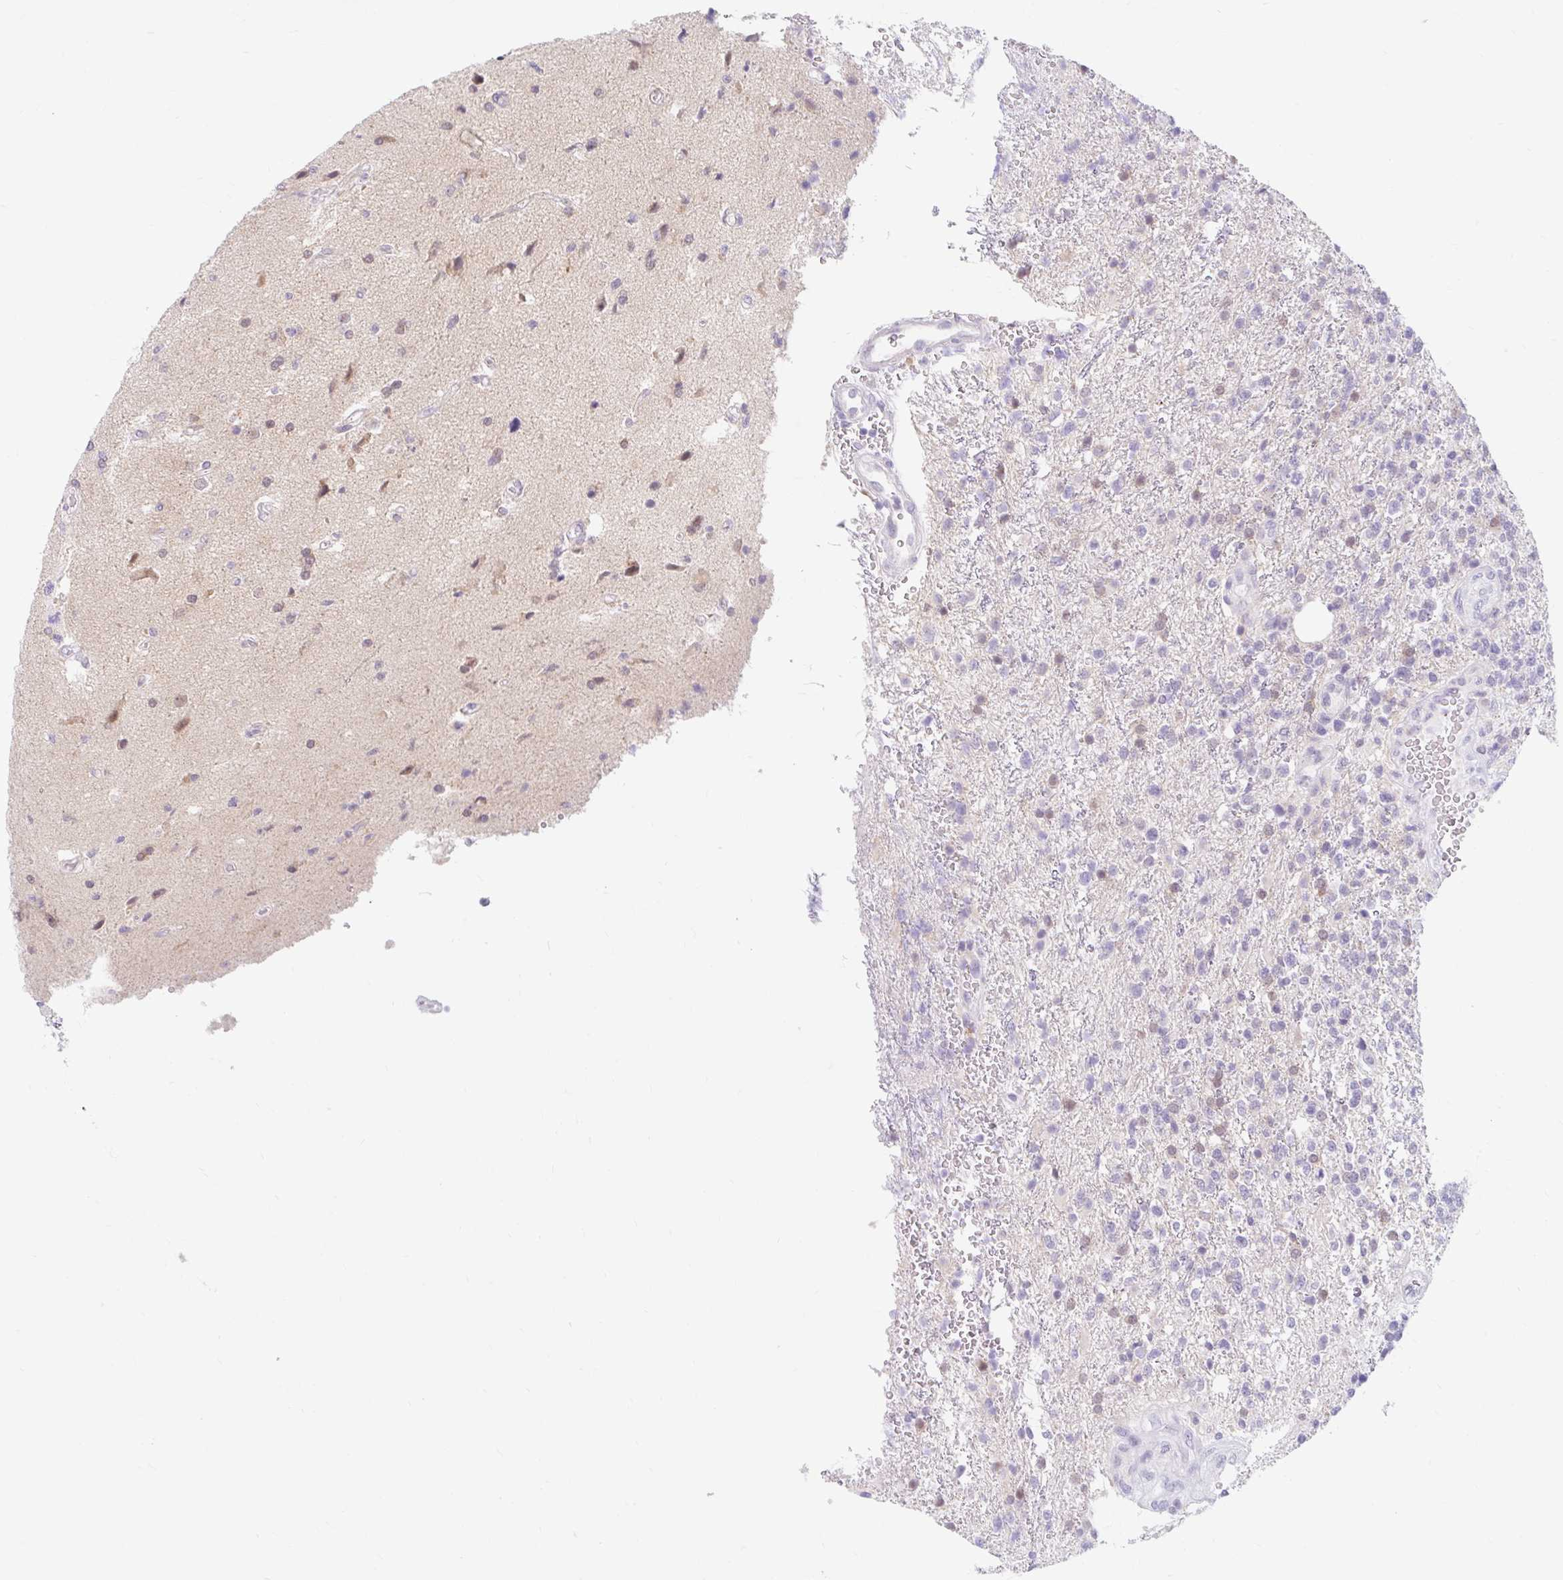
{"staining": {"intensity": "negative", "quantity": "none", "location": "none"}, "tissue": "glioma", "cell_type": "Tumor cells", "image_type": "cancer", "snomed": [{"axis": "morphology", "description": "Glioma, malignant, High grade"}, {"axis": "topography", "description": "Brain"}], "caption": "High magnification brightfield microscopy of malignant high-grade glioma stained with DAB (3,3'-diaminobenzidine) (brown) and counterstained with hematoxylin (blue): tumor cells show no significant positivity.", "gene": "ITPK1", "patient": {"sex": "male", "age": 56}}